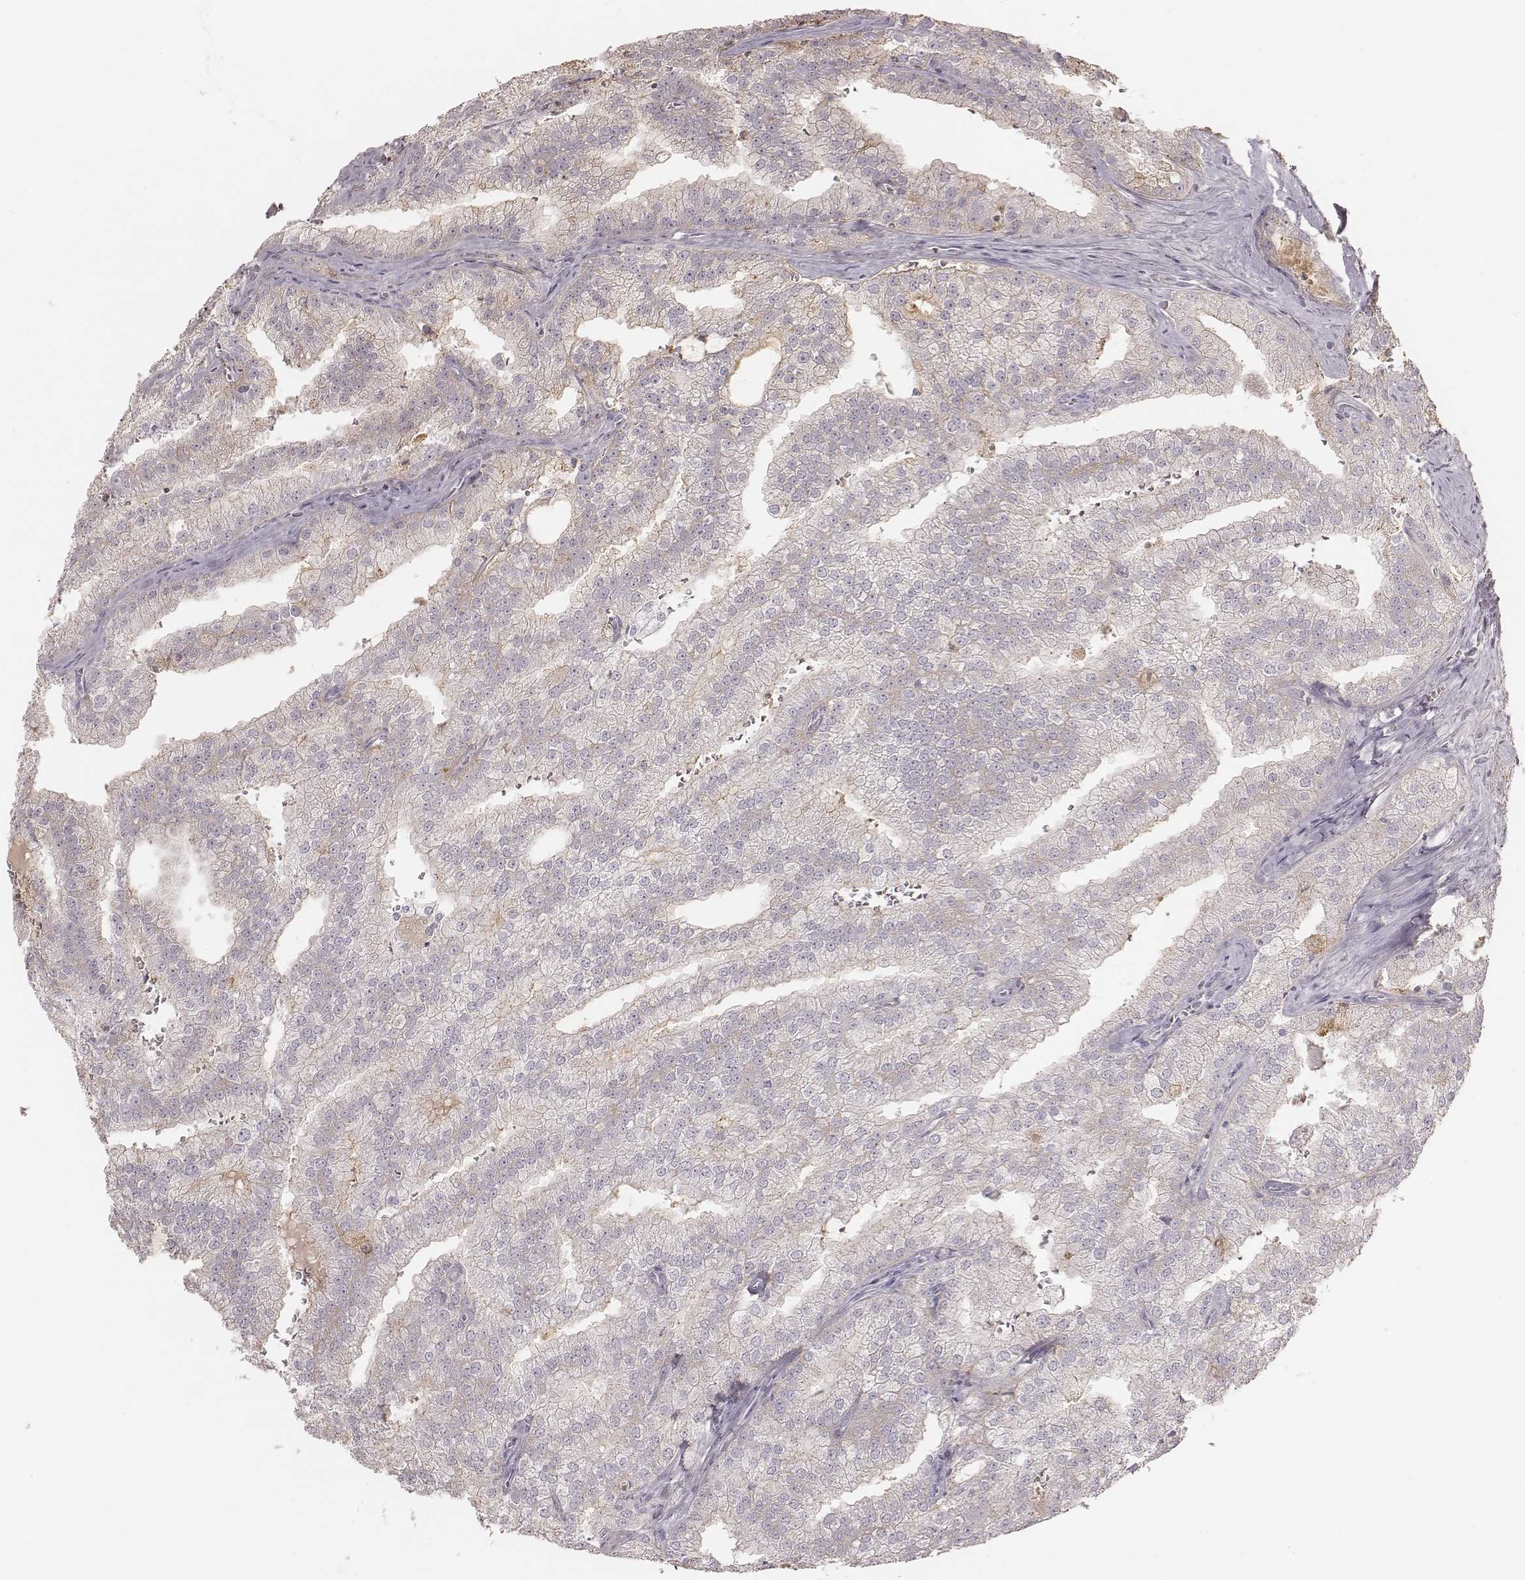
{"staining": {"intensity": "weak", "quantity": "<25%", "location": "cytoplasmic/membranous"}, "tissue": "prostate cancer", "cell_type": "Tumor cells", "image_type": "cancer", "snomed": [{"axis": "morphology", "description": "Adenocarcinoma, NOS"}, {"axis": "topography", "description": "Prostate"}], "caption": "Human prostate cancer stained for a protein using immunohistochemistry displays no positivity in tumor cells.", "gene": "SMIM24", "patient": {"sex": "male", "age": 70}}